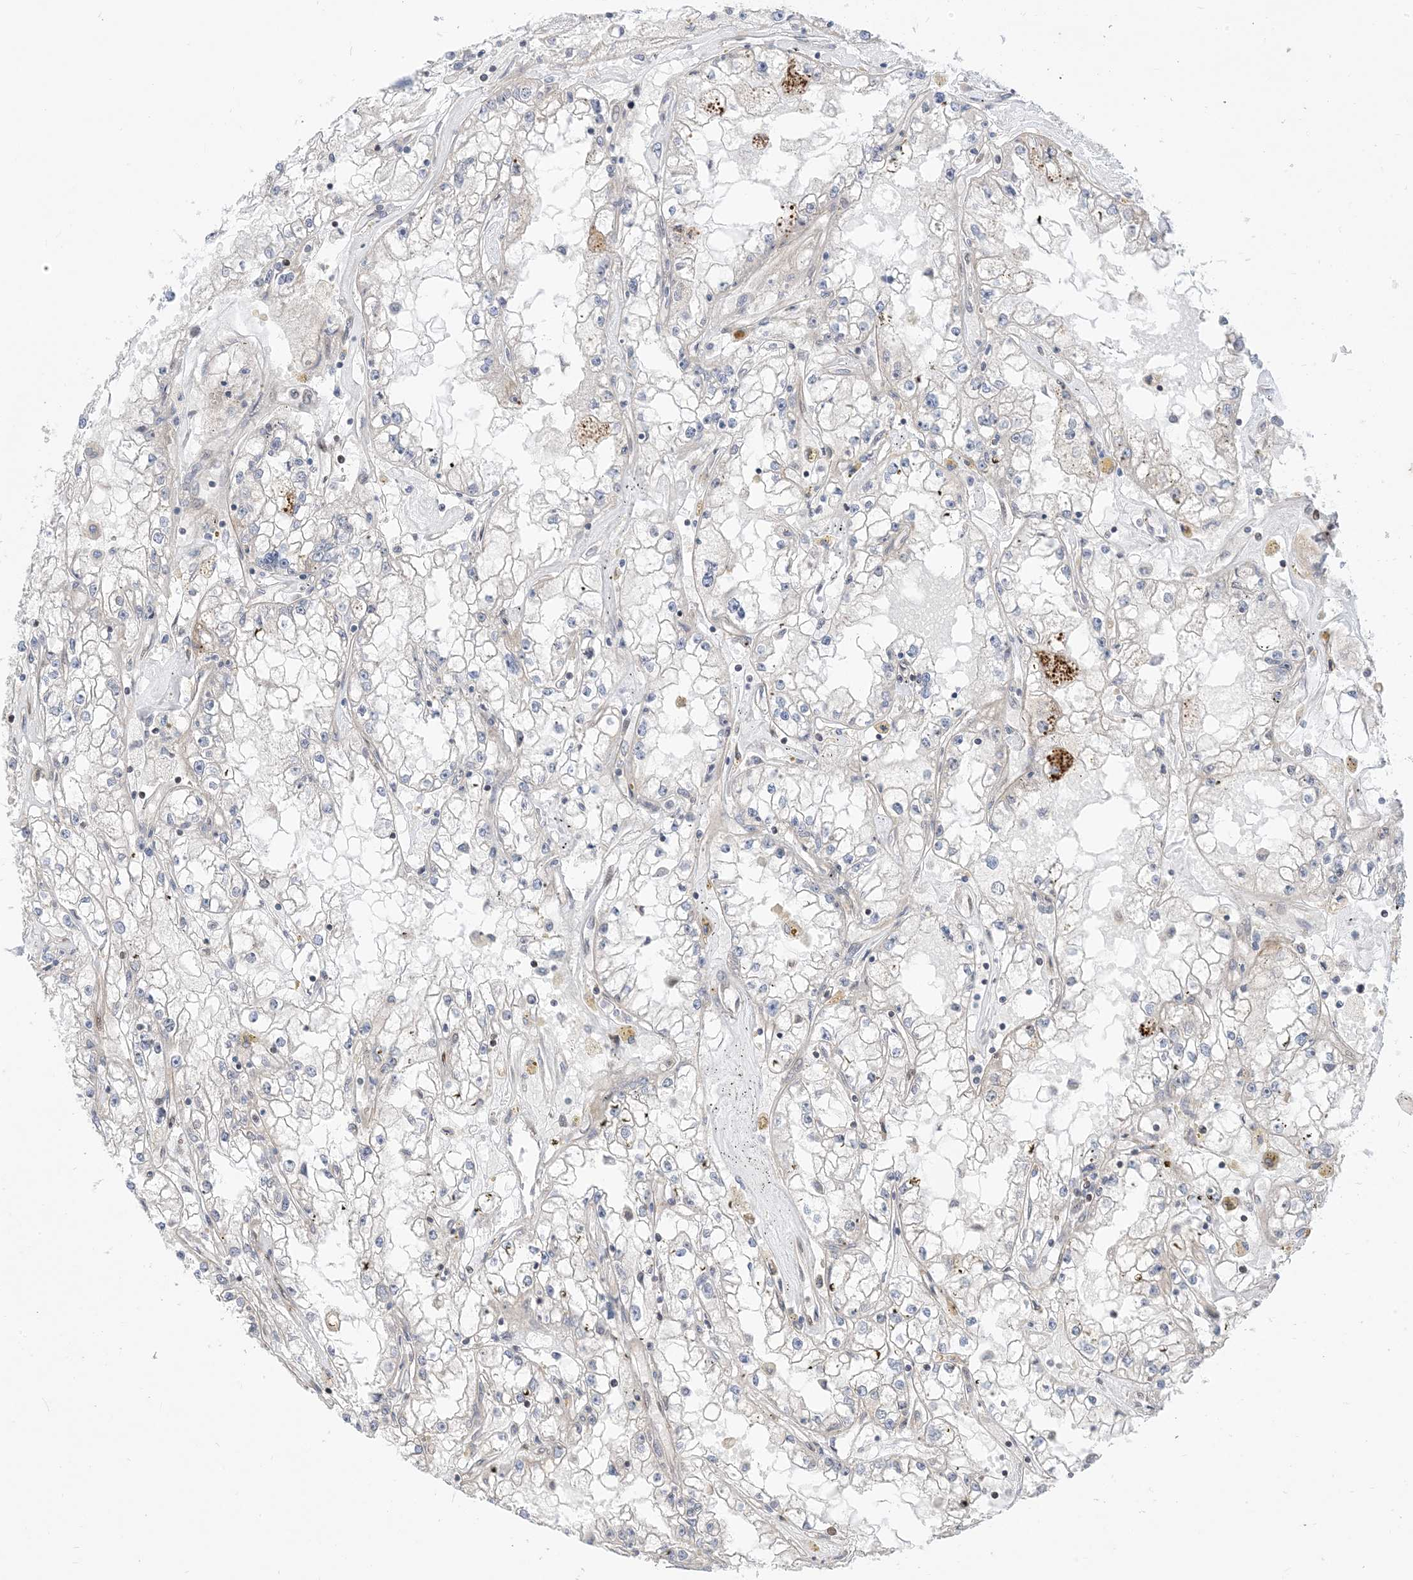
{"staining": {"intensity": "negative", "quantity": "none", "location": "none"}, "tissue": "renal cancer", "cell_type": "Tumor cells", "image_type": "cancer", "snomed": [{"axis": "morphology", "description": "Adenocarcinoma, NOS"}, {"axis": "topography", "description": "Kidney"}], "caption": "This photomicrograph is of adenocarcinoma (renal) stained with immunohistochemistry (IHC) to label a protein in brown with the nuclei are counter-stained blue. There is no staining in tumor cells.", "gene": "TYSND1", "patient": {"sex": "male", "age": 56}}